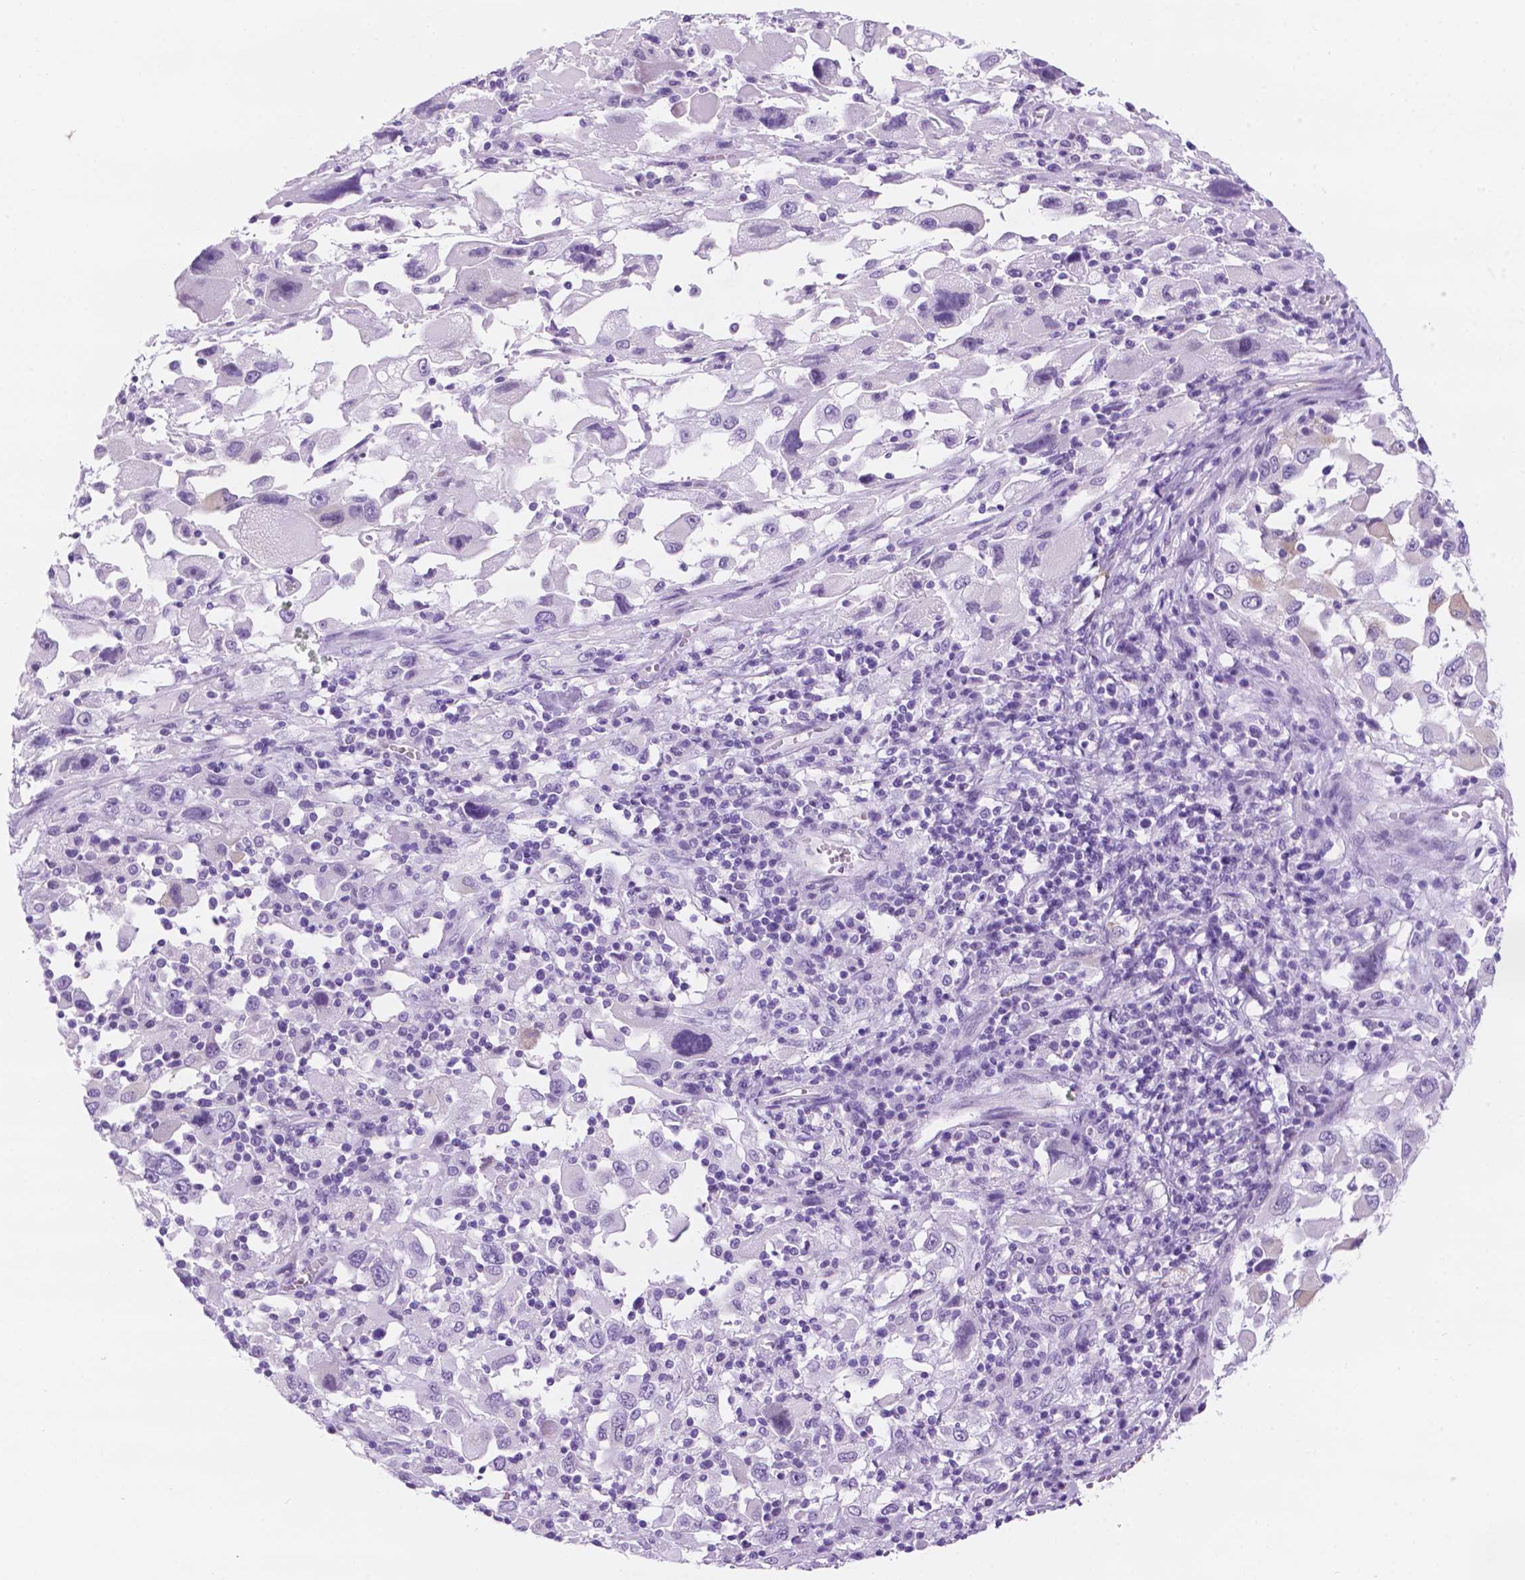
{"staining": {"intensity": "negative", "quantity": "none", "location": "none"}, "tissue": "melanoma", "cell_type": "Tumor cells", "image_type": "cancer", "snomed": [{"axis": "morphology", "description": "Malignant melanoma, Metastatic site"}, {"axis": "topography", "description": "Soft tissue"}], "caption": "This is a histopathology image of immunohistochemistry (IHC) staining of malignant melanoma (metastatic site), which shows no staining in tumor cells. Brightfield microscopy of IHC stained with DAB (3,3'-diaminobenzidine) (brown) and hematoxylin (blue), captured at high magnification.", "gene": "PPL", "patient": {"sex": "male", "age": 50}}